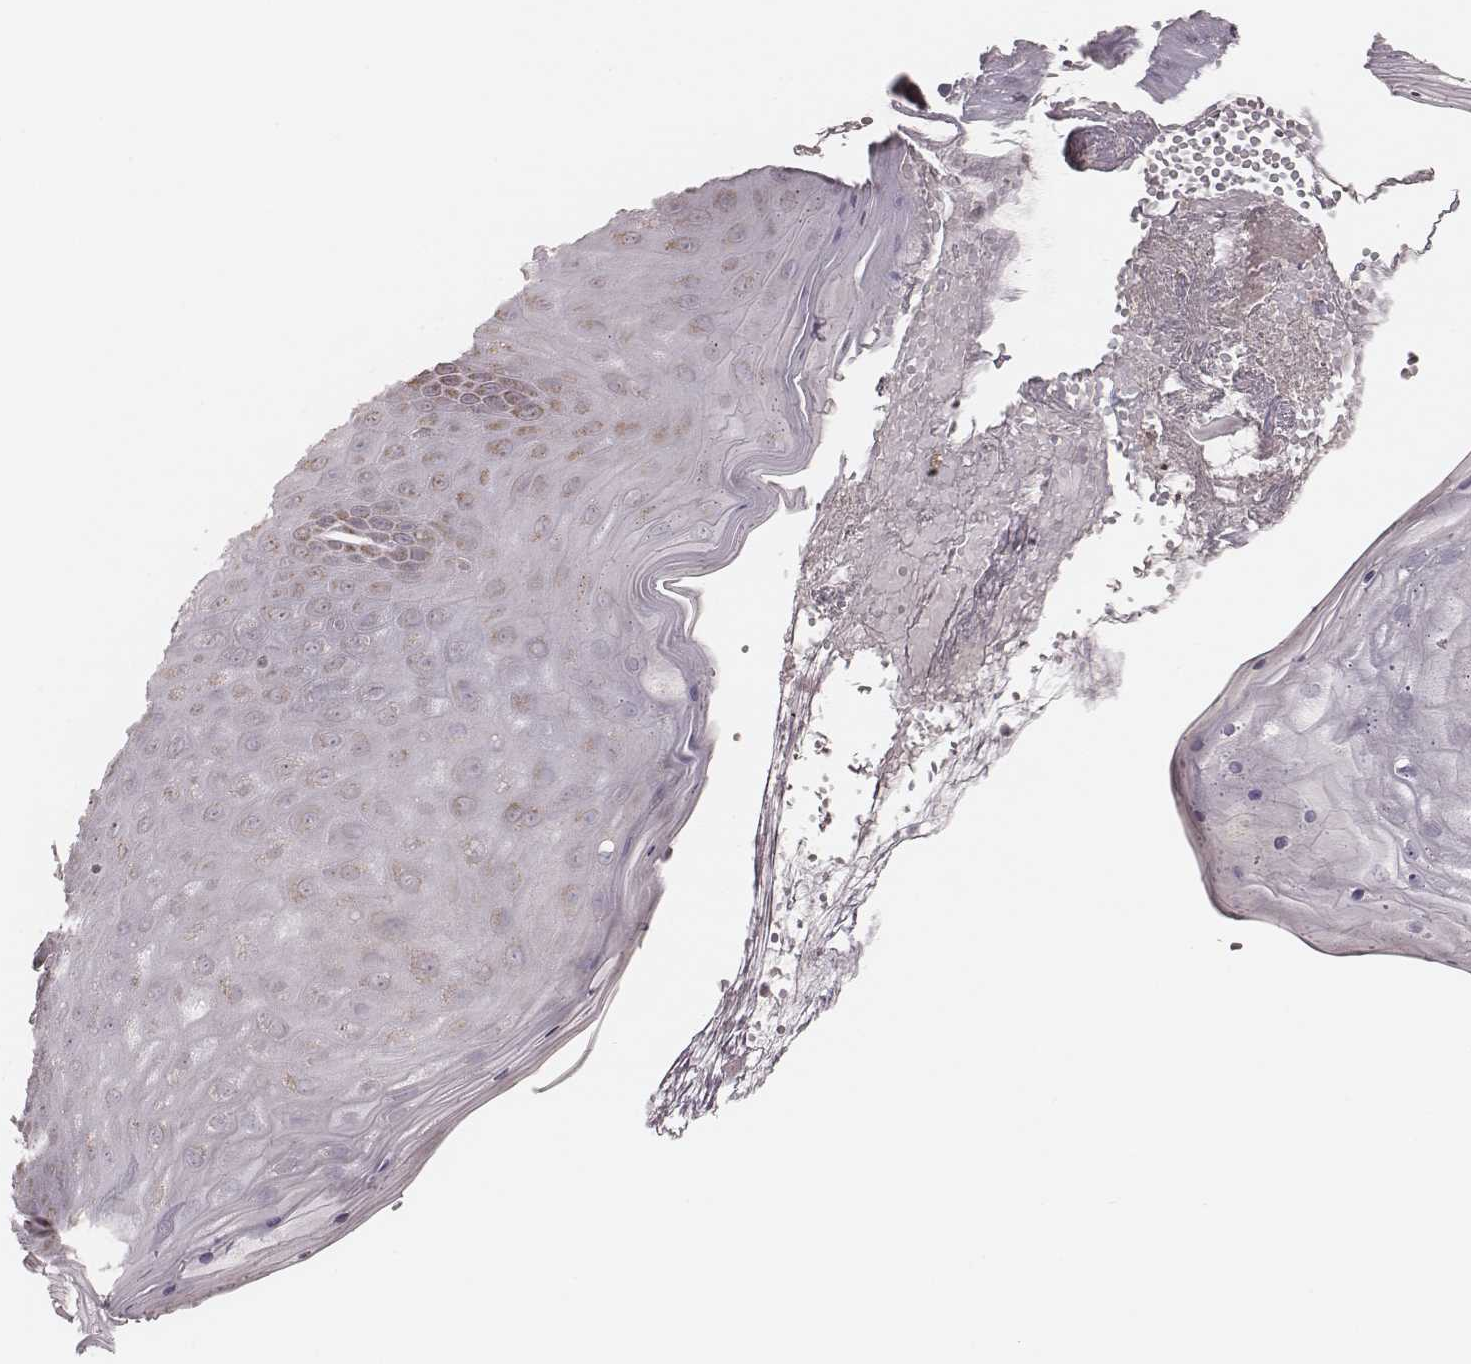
{"staining": {"intensity": "moderate", "quantity": "<25%", "location": "cytoplasmic/membranous"}, "tissue": "skin", "cell_type": "Epidermal cells", "image_type": "normal", "snomed": [{"axis": "morphology", "description": "Normal tissue, NOS"}, {"axis": "topography", "description": "Anal"}], "caption": "The photomicrograph shows staining of benign skin, revealing moderate cytoplasmic/membranous protein staining (brown color) within epidermal cells.", "gene": "MRPS27", "patient": {"sex": "male", "age": 53}}